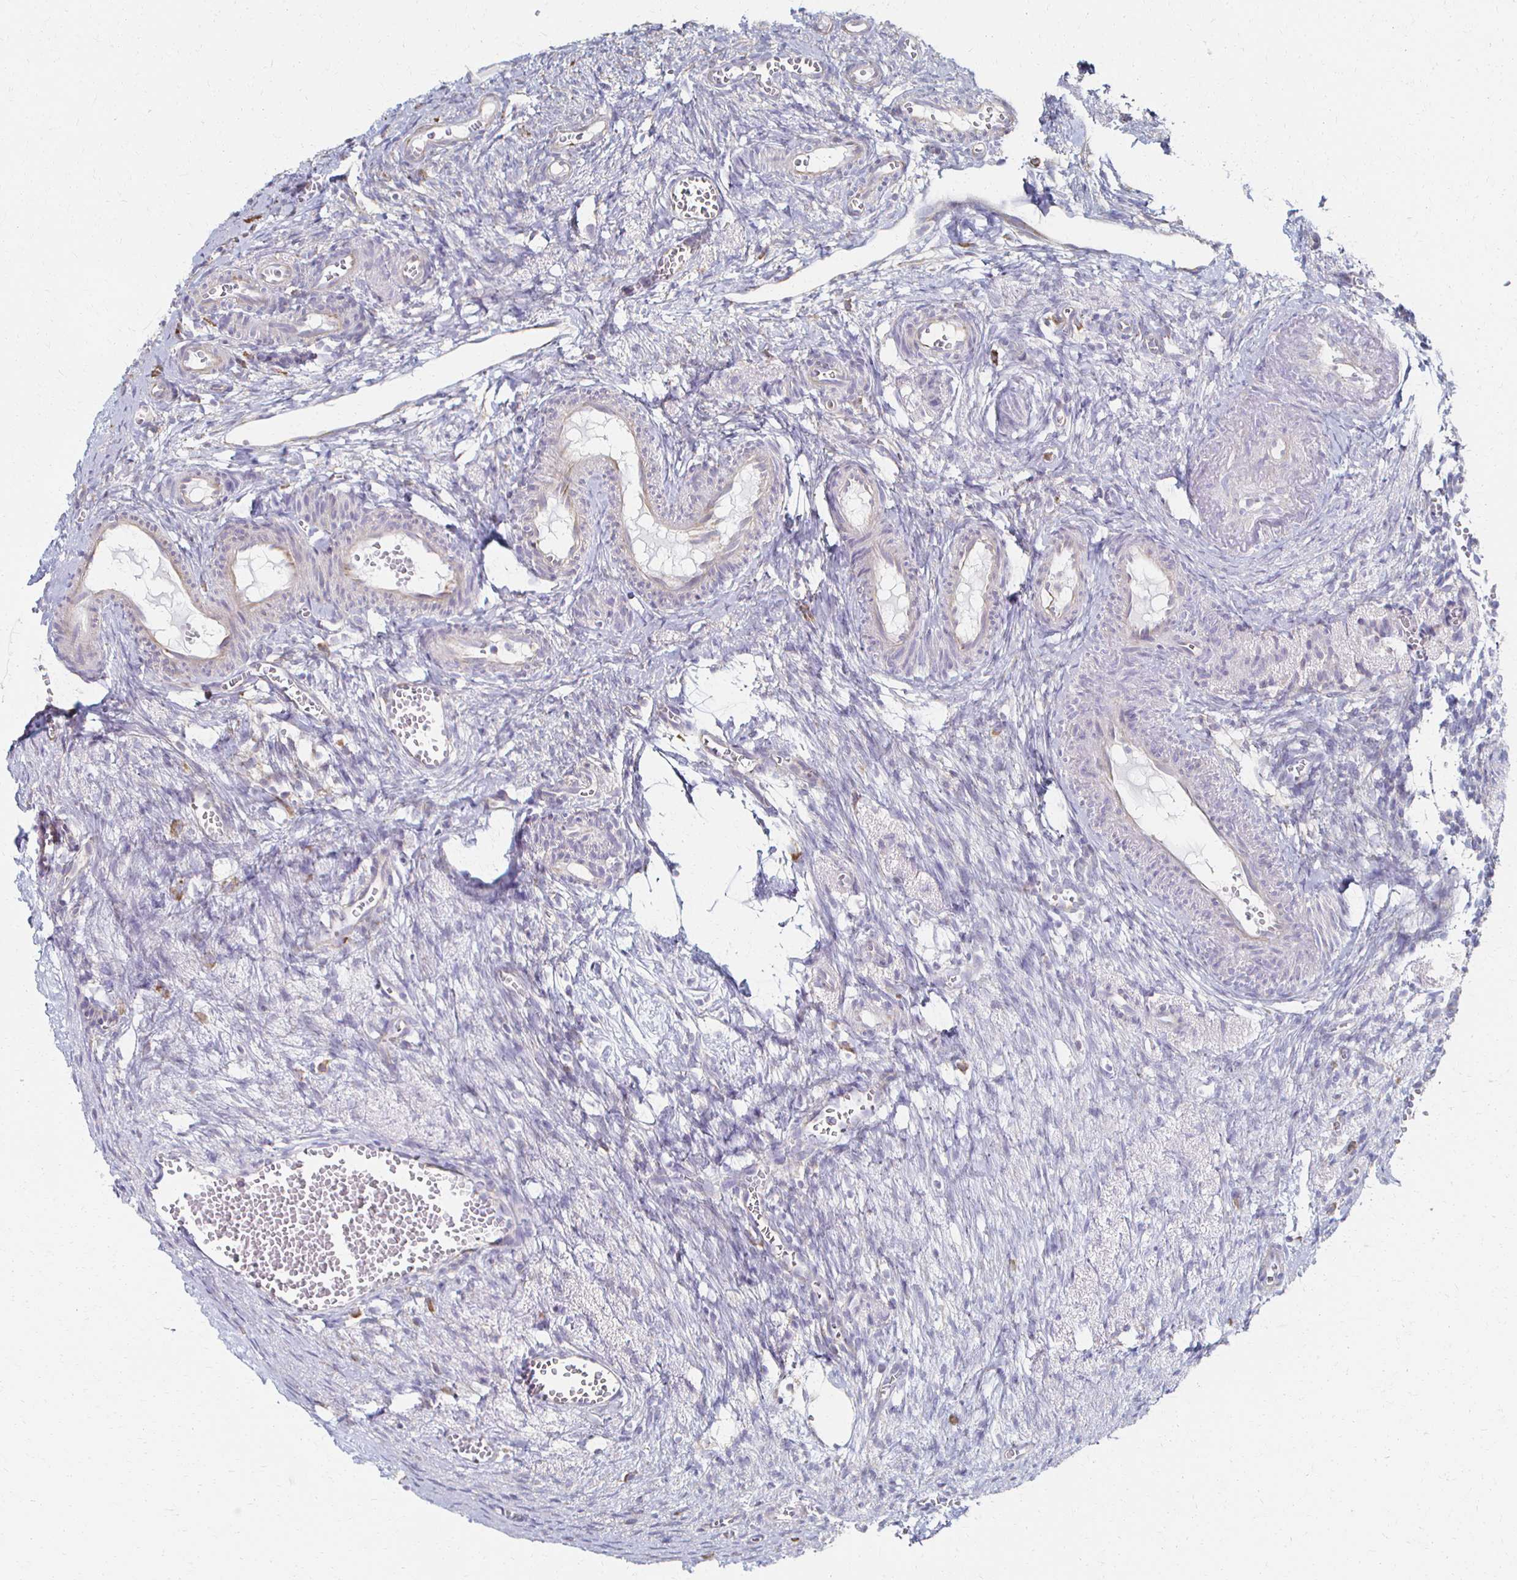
{"staining": {"intensity": "negative", "quantity": "none", "location": "none"}, "tissue": "ovary", "cell_type": "Follicle cells", "image_type": "normal", "snomed": [{"axis": "morphology", "description": "Normal tissue, NOS"}, {"axis": "topography", "description": "Ovary"}], "caption": "This is an immunohistochemistry image of benign ovary. There is no staining in follicle cells.", "gene": "ATP1A3", "patient": {"sex": "female", "age": 41}}